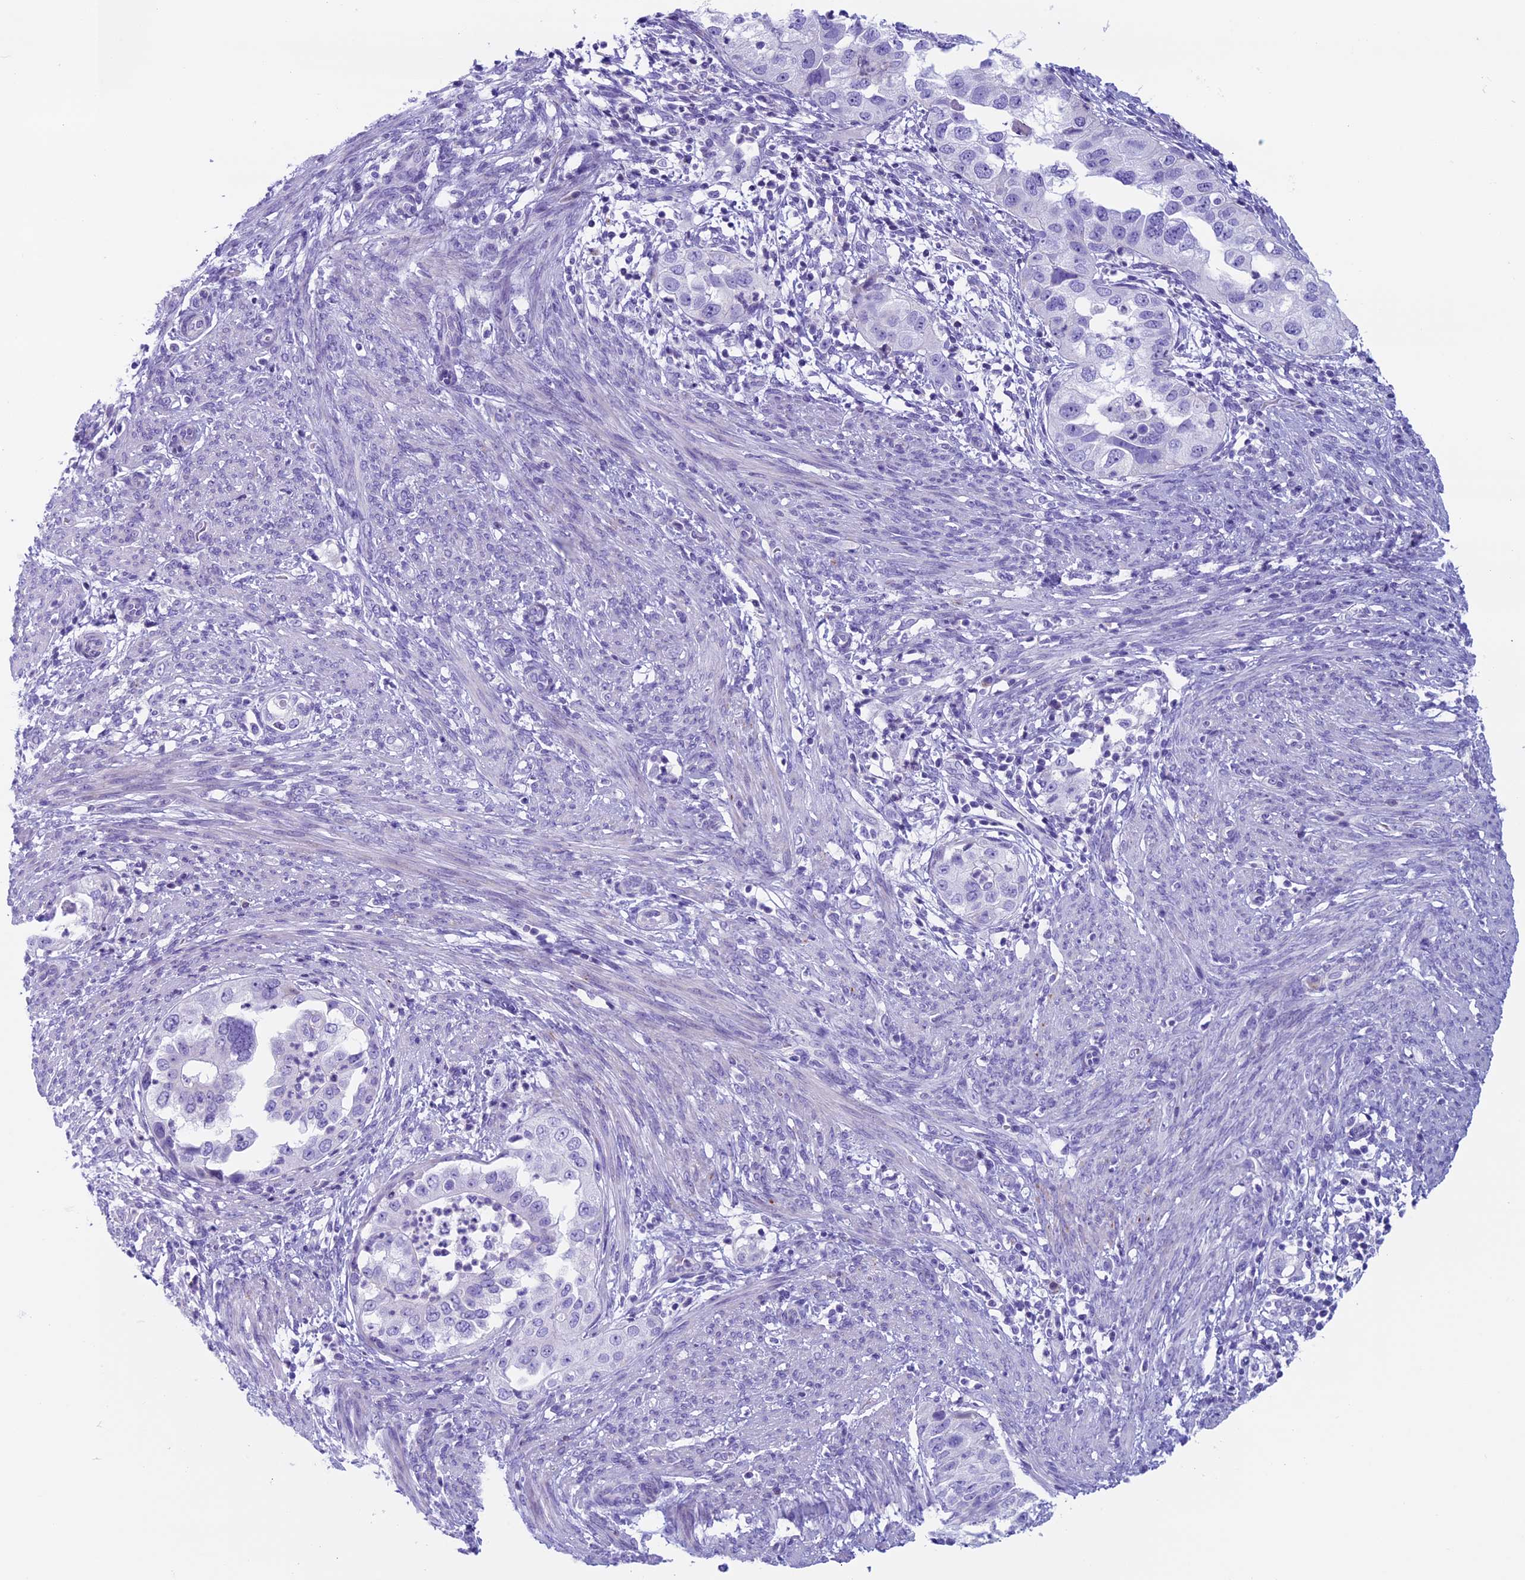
{"staining": {"intensity": "negative", "quantity": "none", "location": "none"}, "tissue": "endometrial cancer", "cell_type": "Tumor cells", "image_type": "cancer", "snomed": [{"axis": "morphology", "description": "Adenocarcinoma, NOS"}, {"axis": "topography", "description": "Endometrium"}], "caption": "High power microscopy micrograph of an immunohistochemistry photomicrograph of endometrial adenocarcinoma, revealing no significant positivity in tumor cells.", "gene": "ZNF563", "patient": {"sex": "female", "age": 85}}